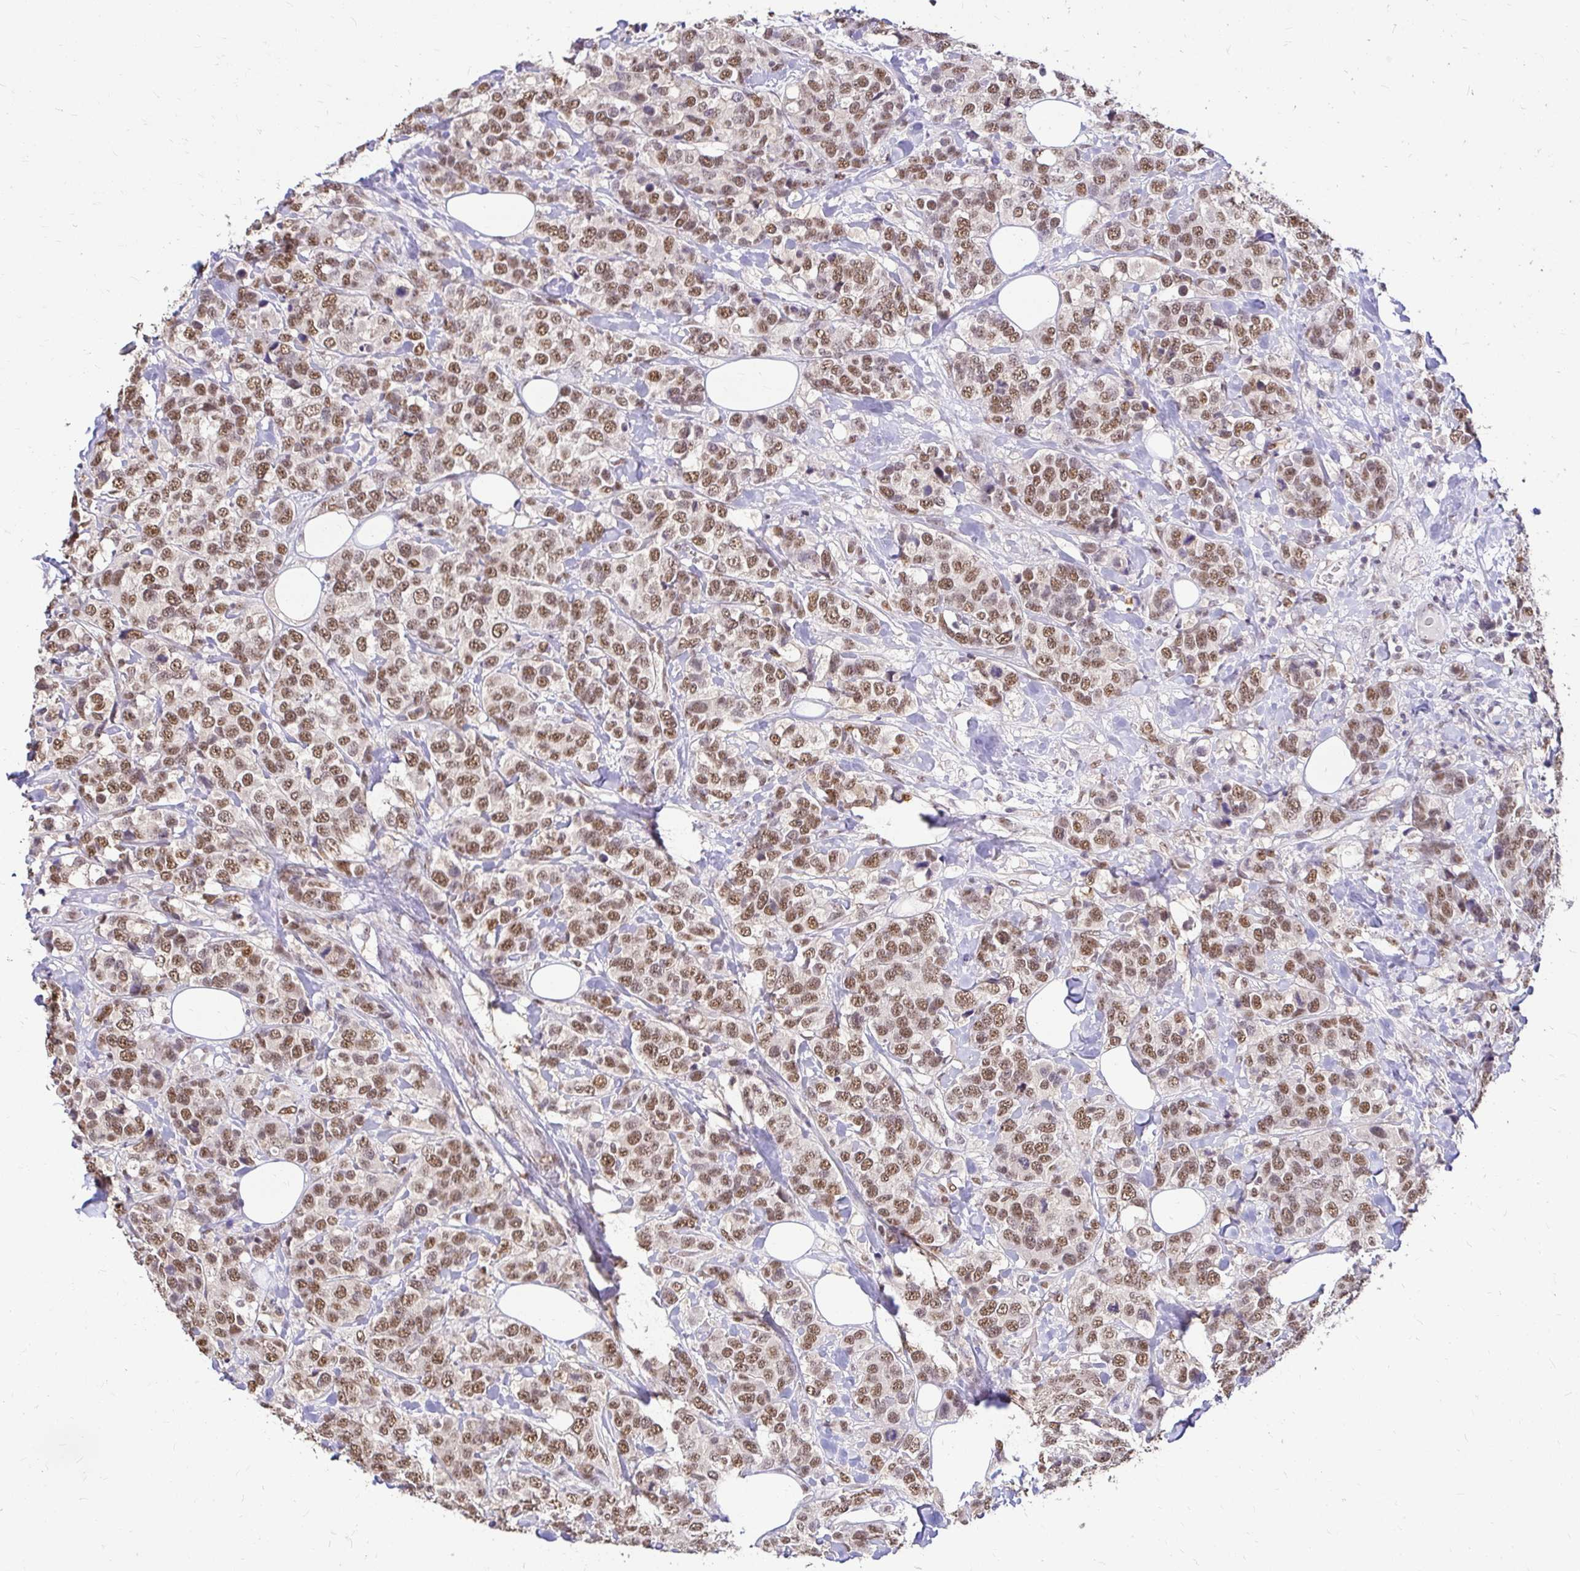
{"staining": {"intensity": "moderate", "quantity": ">75%", "location": "nuclear"}, "tissue": "breast cancer", "cell_type": "Tumor cells", "image_type": "cancer", "snomed": [{"axis": "morphology", "description": "Lobular carcinoma"}, {"axis": "topography", "description": "Breast"}], "caption": "Immunohistochemical staining of human breast cancer shows medium levels of moderate nuclear protein positivity in approximately >75% of tumor cells.", "gene": "RIMS4", "patient": {"sex": "female", "age": 59}}